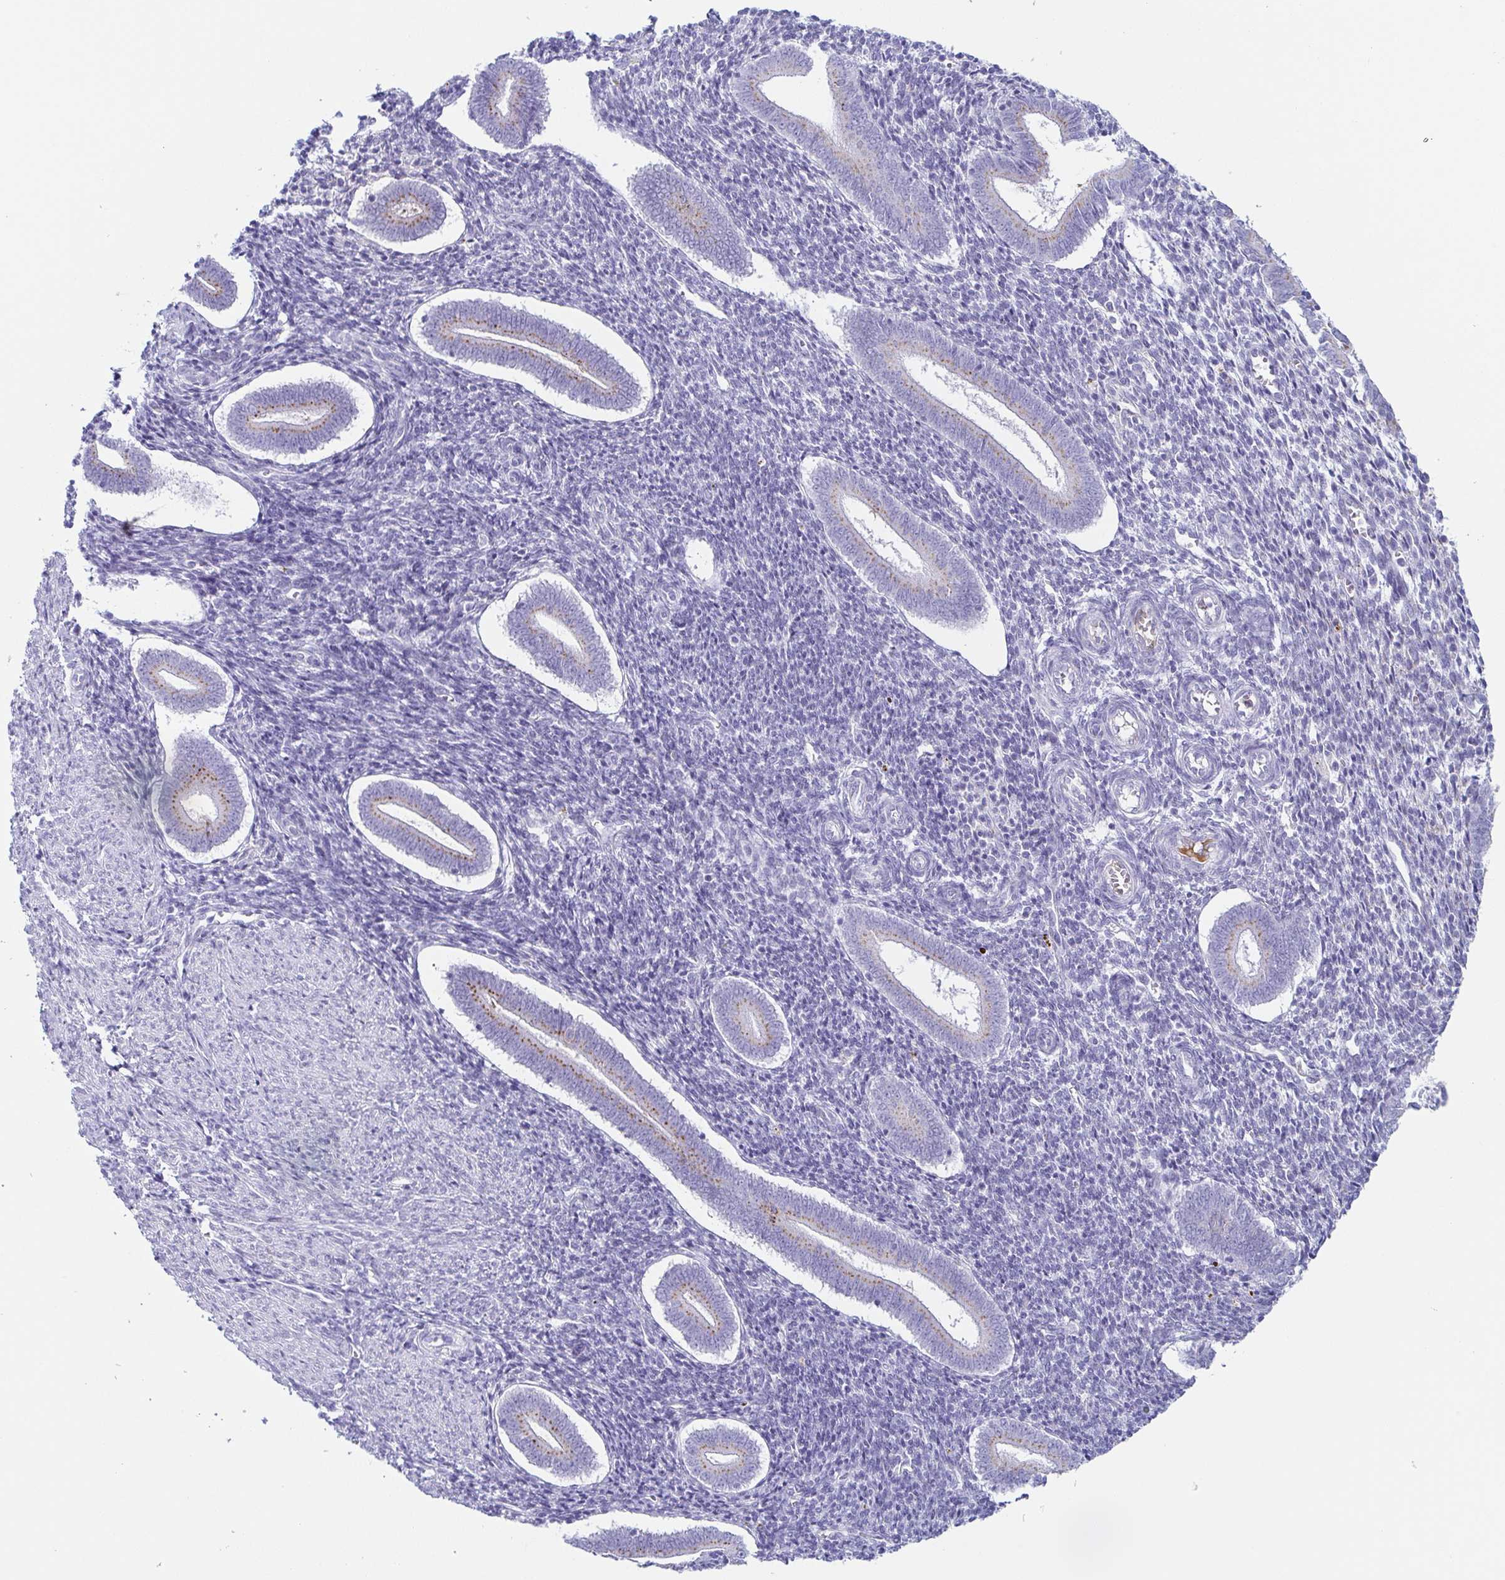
{"staining": {"intensity": "negative", "quantity": "none", "location": "none"}, "tissue": "endometrium", "cell_type": "Cells in endometrial stroma", "image_type": "normal", "snomed": [{"axis": "morphology", "description": "Normal tissue, NOS"}, {"axis": "topography", "description": "Endometrium"}], "caption": "Human endometrium stained for a protein using immunohistochemistry demonstrates no positivity in cells in endometrial stroma.", "gene": "LDLRAD1", "patient": {"sex": "female", "age": 25}}